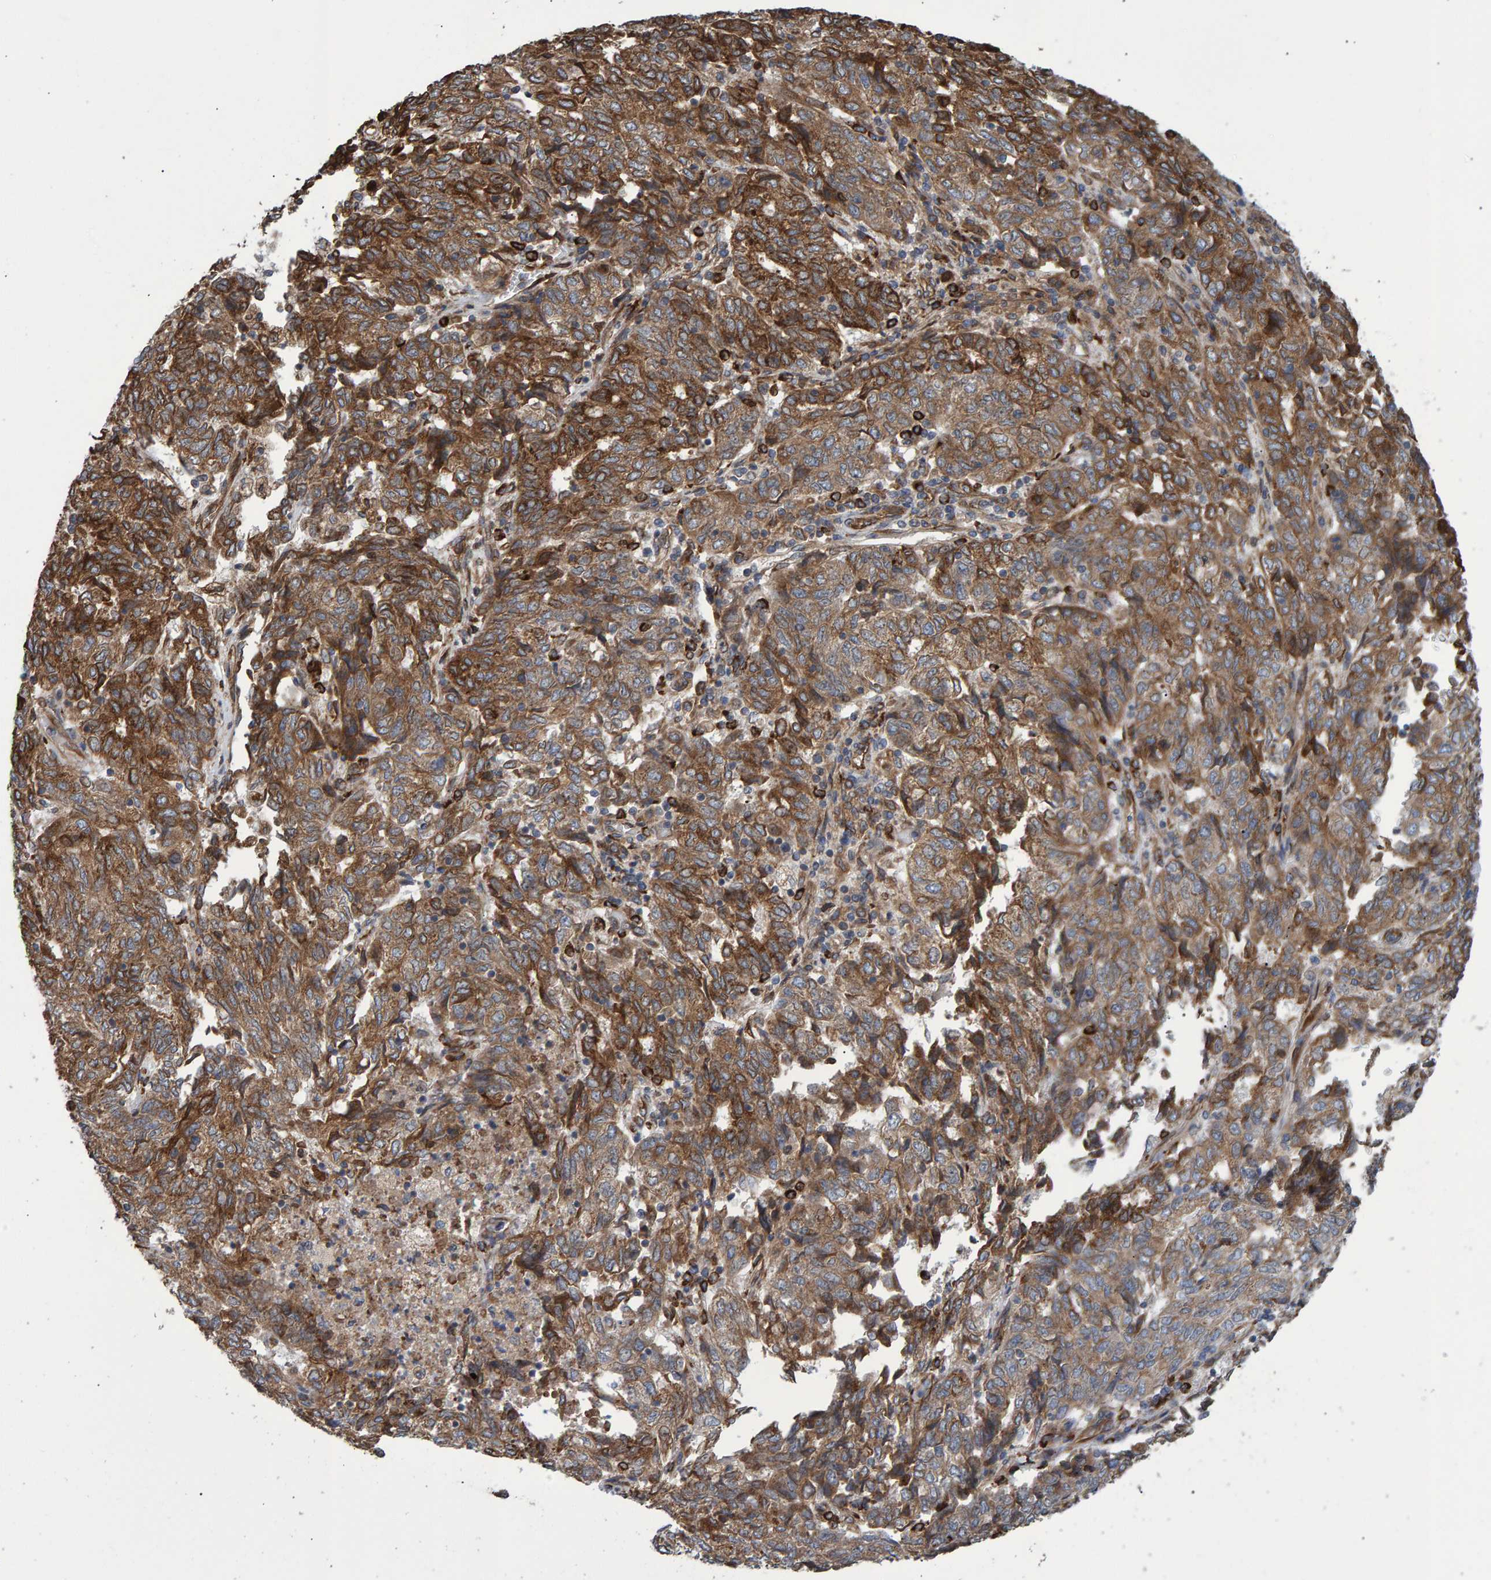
{"staining": {"intensity": "moderate", "quantity": ">75%", "location": "cytoplasmic/membranous"}, "tissue": "endometrial cancer", "cell_type": "Tumor cells", "image_type": "cancer", "snomed": [{"axis": "morphology", "description": "Adenocarcinoma, NOS"}, {"axis": "topography", "description": "Endometrium"}], "caption": "Tumor cells exhibit medium levels of moderate cytoplasmic/membranous expression in approximately >75% of cells in human adenocarcinoma (endometrial). (DAB (3,3'-diaminobenzidine) = brown stain, brightfield microscopy at high magnification).", "gene": "FAM117A", "patient": {"sex": "female", "age": 80}}